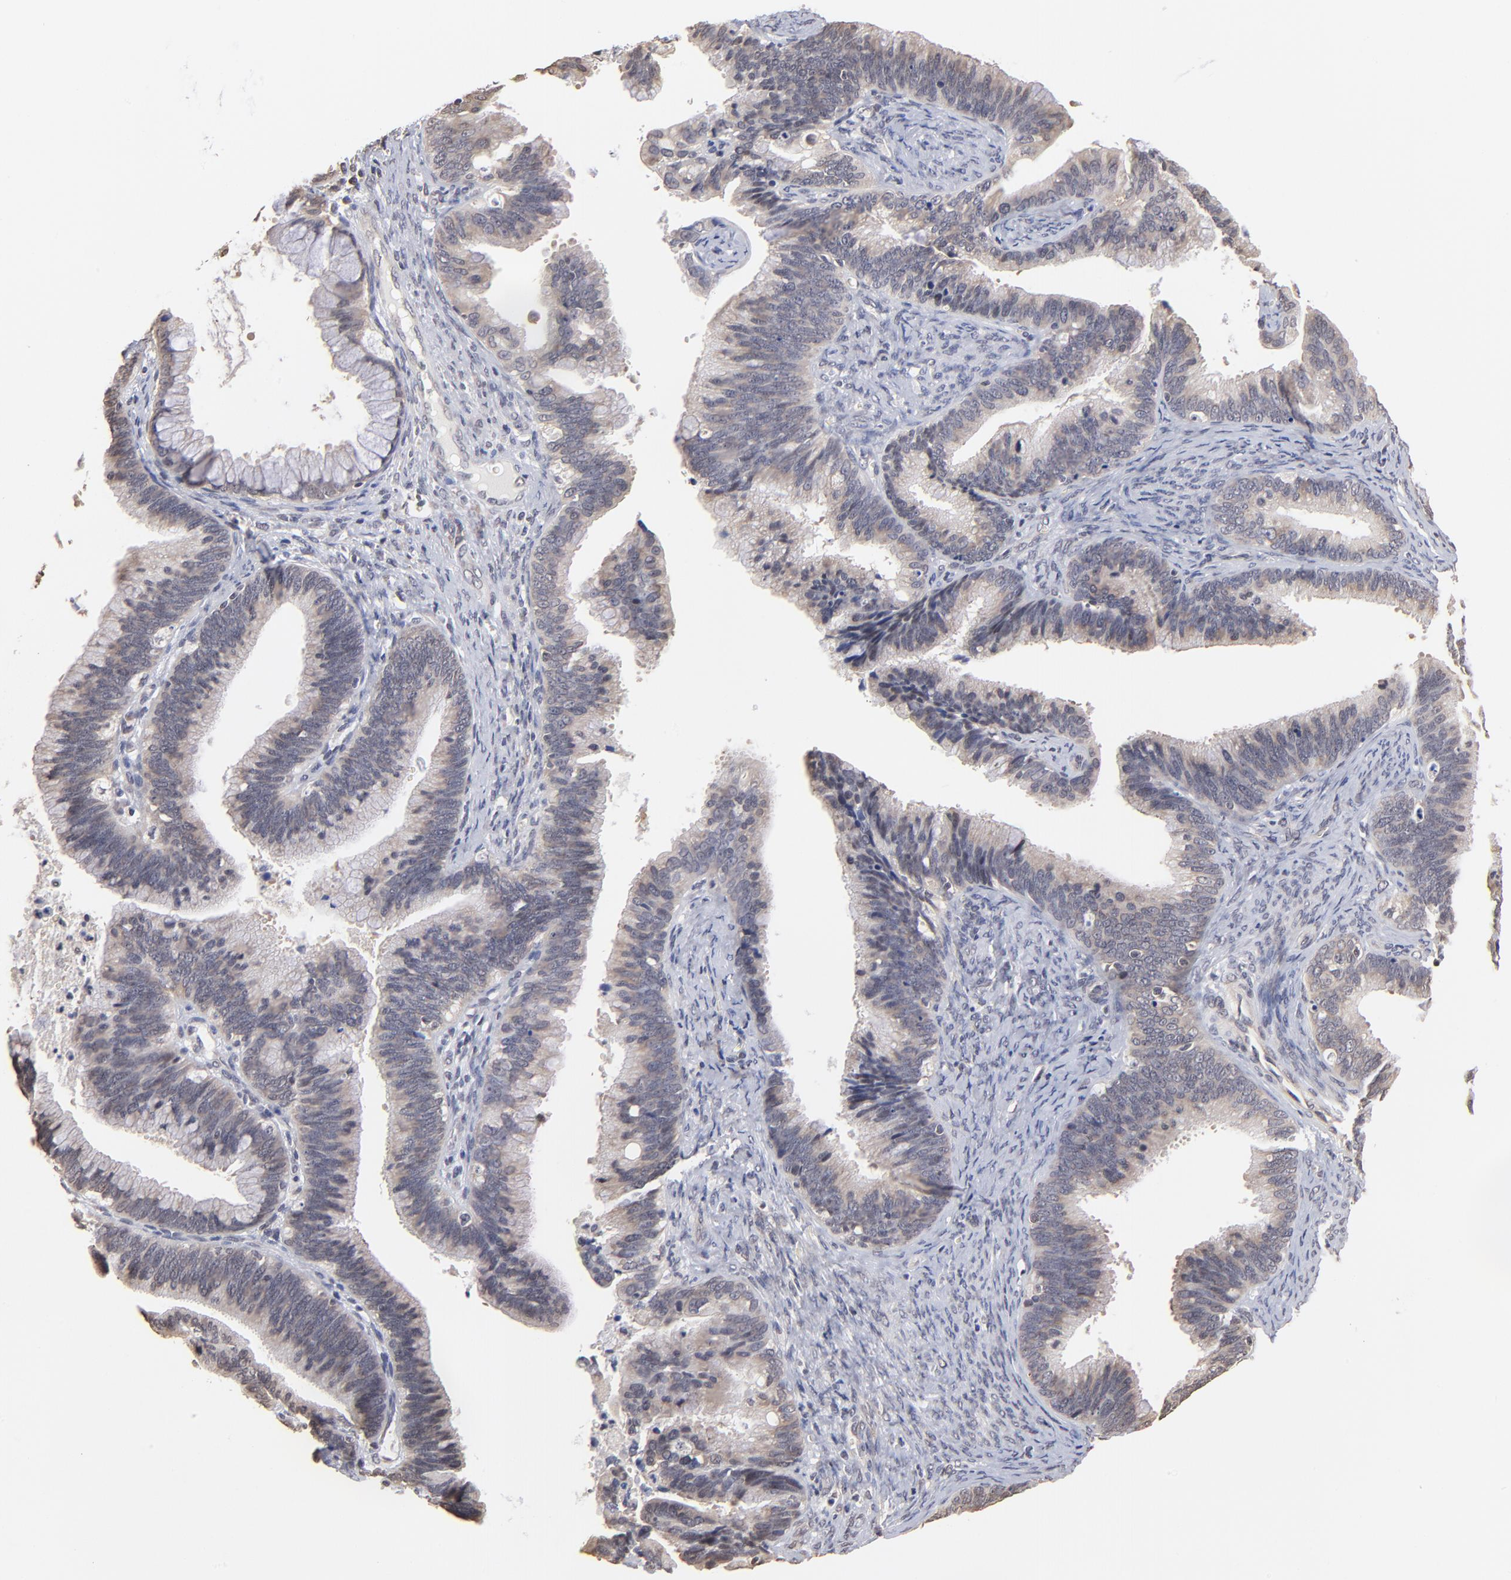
{"staining": {"intensity": "weak", "quantity": ">75%", "location": "cytoplasmic/membranous"}, "tissue": "cervical cancer", "cell_type": "Tumor cells", "image_type": "cancer", "snomed": [{"axis": "morphology", "description": "Adenocarcinoma, NOS"}, {"axis": "topography", "description": "Cervix"}], "caption": "Immunohistochemistry (IHC) photomicrograph of cervical cancer (adenocarcinoma) stained for a protein (brown), which displays low levels of weak cytoplasmic/membranous staining in approximately >75% of tumor cells.", "gene": "BRPF1", "patient": {"sex": "female", "age": 47}}